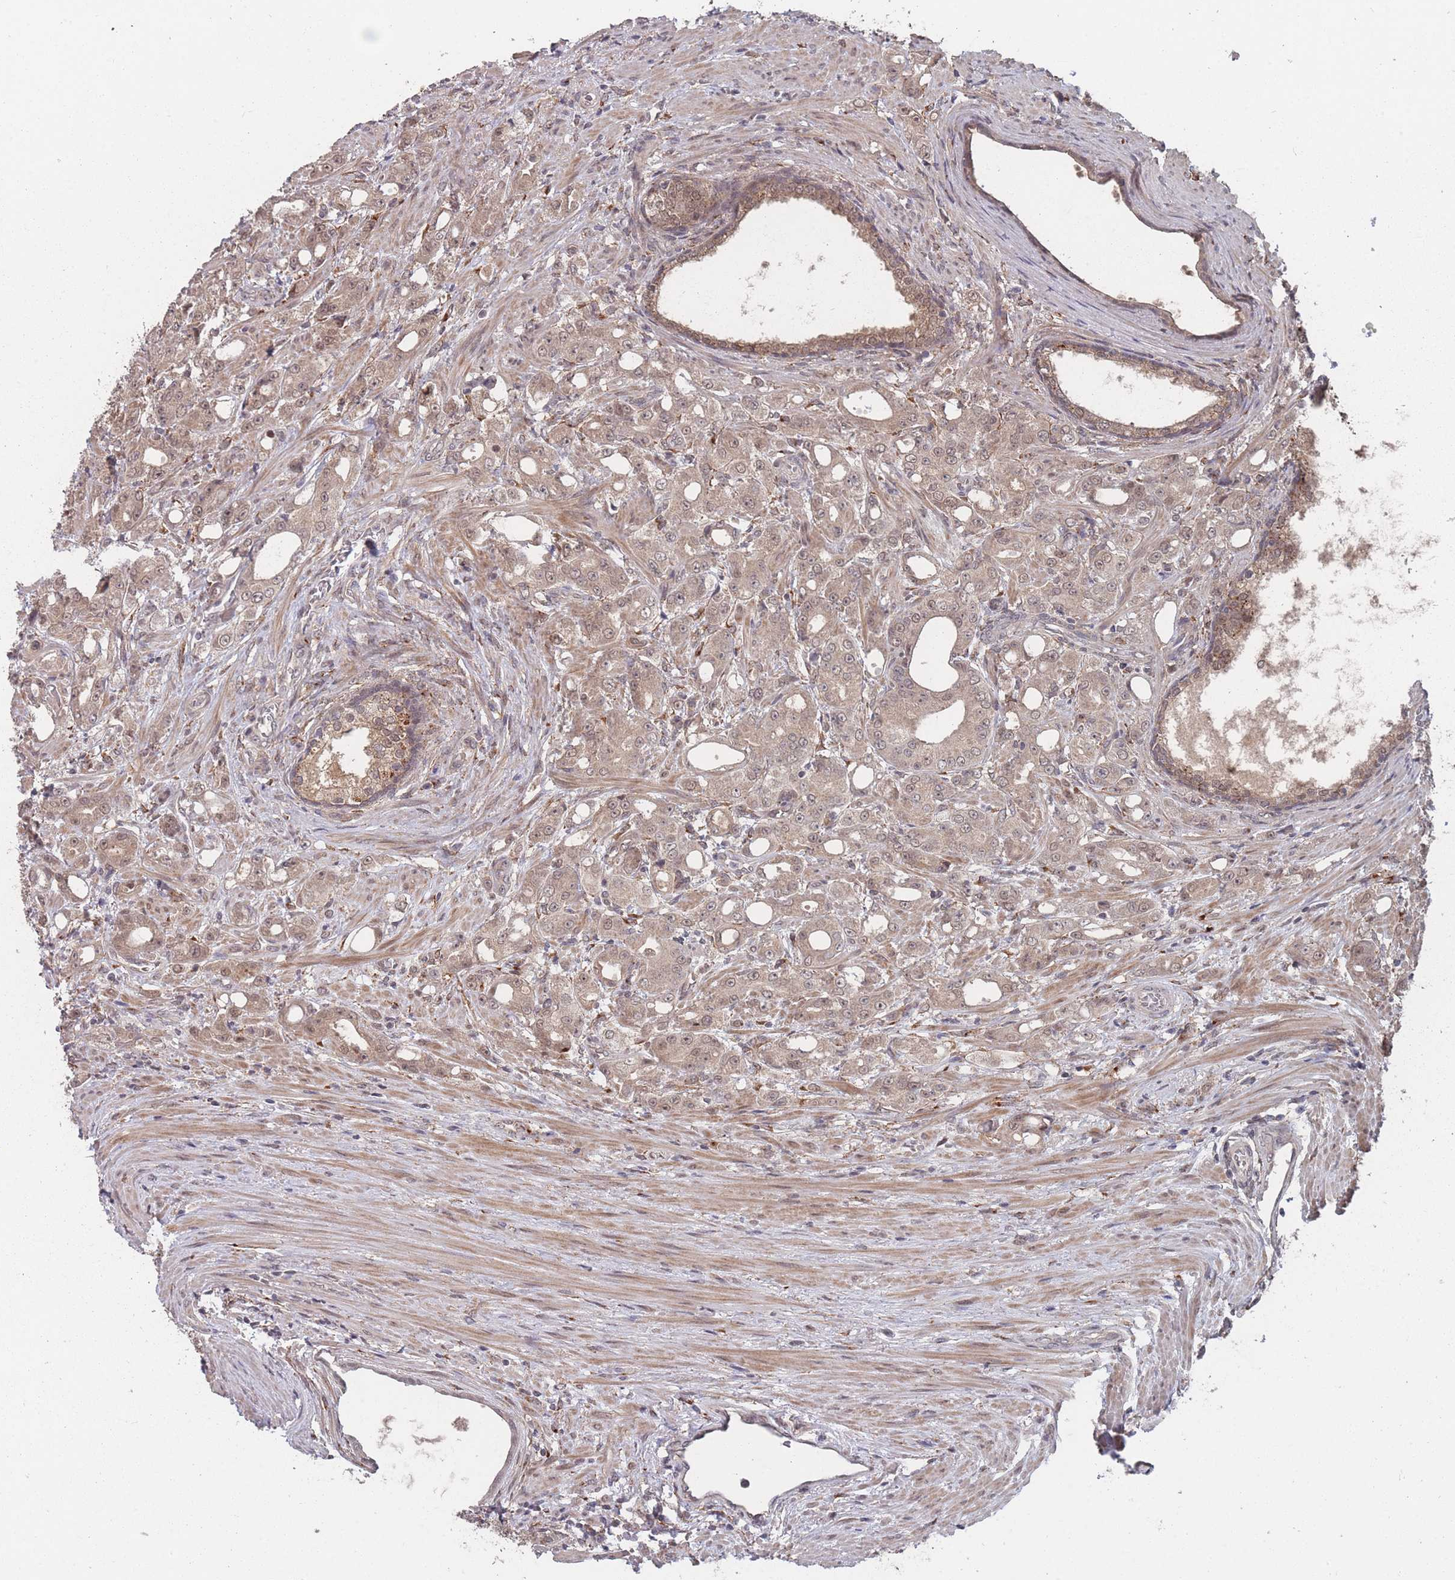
{"staining": {"intensity": "moderate", "quantity": ">75%", "location": "cytoplasmic/membranous"}, "tissue": "prostate cancer", "cell_type": "Tumor cells", "image_type": "cancer", "snomed": [{"axis": "morphology", "description": "Adenocarcinoma, High grade"}, {"axis": "topography", "description": "Prostate"}], "caption": "This histopathology image exhibits adenocarcinoma (high-grade) (prostate) stained with immunohistochemistry to label a protein in brown. The cytoplasmic/membranous of tumor cells show moderate positivity for the protein. Nuclei are counter-stained blue.", "gene": "CNTRL", "patient": {"sex": "male", "age": 69}}